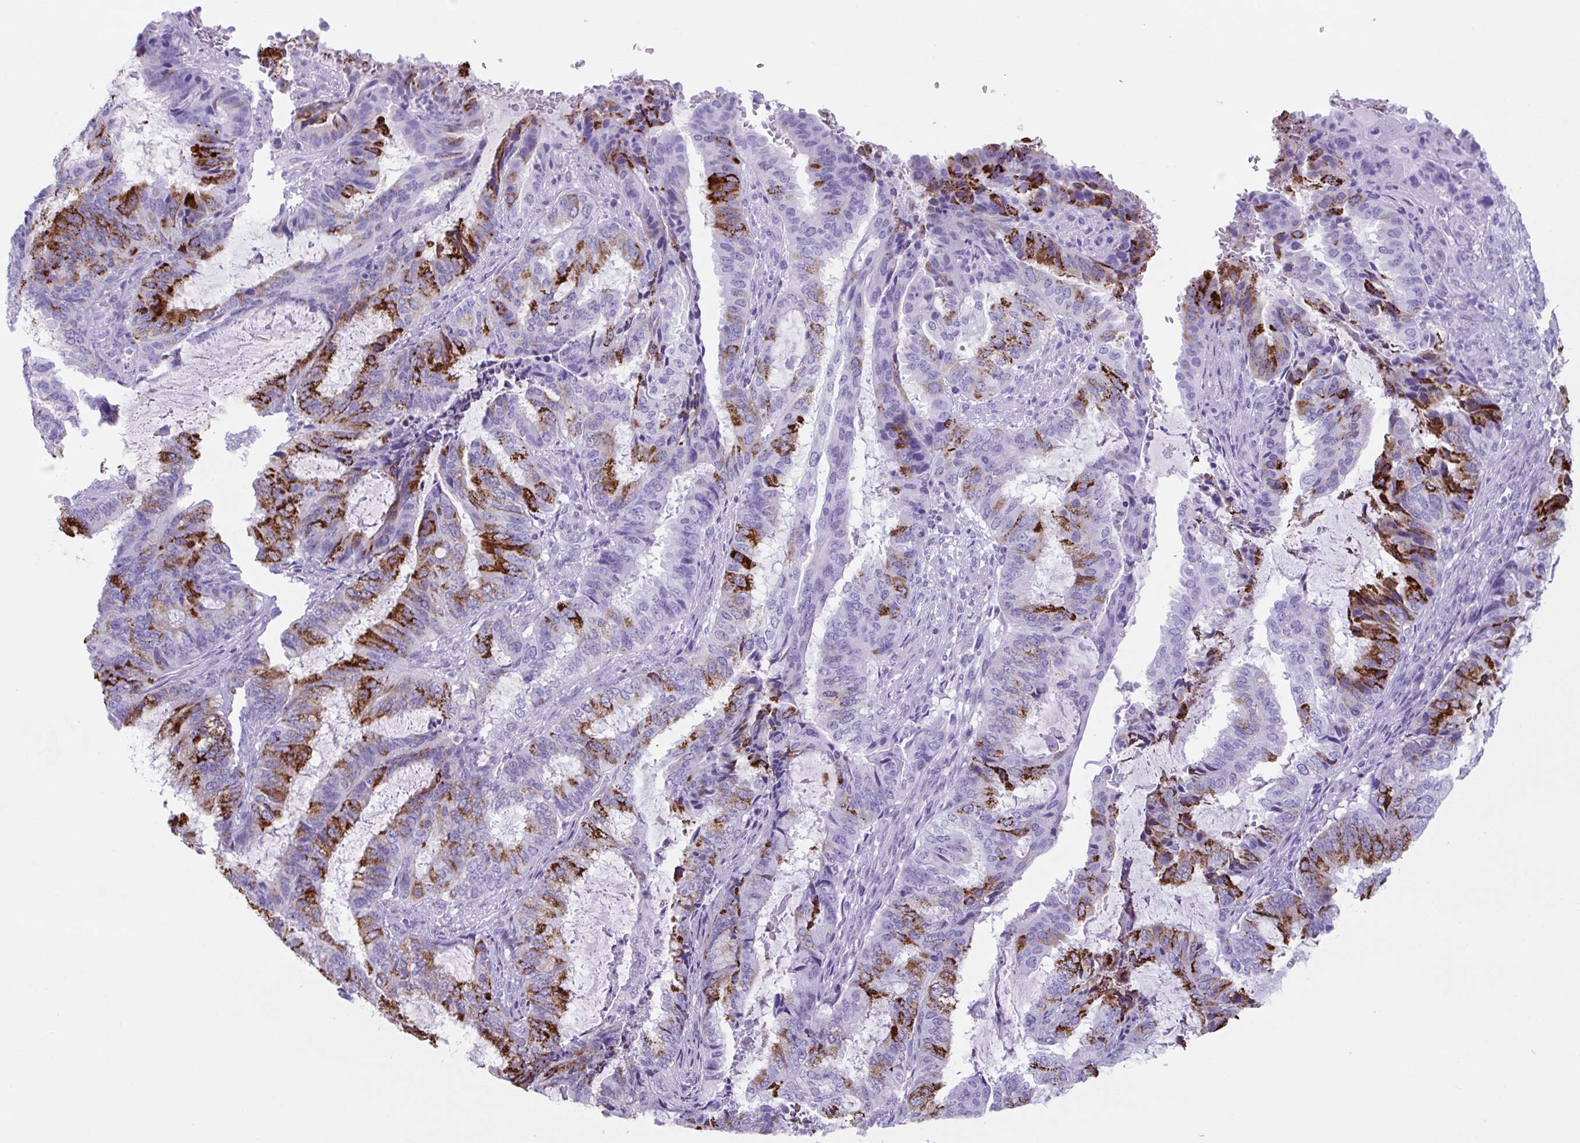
{"staining": {"intensity": "strong", "quantity": "25%-75%", "location": "cytoplasmic/membranous"}, "tissue": "endometrial cancer", "cell_type": "Tumor cells", "image_type": "cancer", "snomed": [{"axis": "morphology", "description": "Adenocarcinoma, NOS"}, {"axis": "topography", "description": "Endometrium"}], "caption": "DAB immunohistochemical staining of endometrial cancer displays strong cytoplasmic/membranous protein positivity in about 25%-75% of tumor cells. The protein is stained brown, and the nuclei are stained in blue (DAB IHC with brightfield microscopy, high magnification).", "gene": "TNFRSF8", "patient": {"sex": "female", "age": 51}}